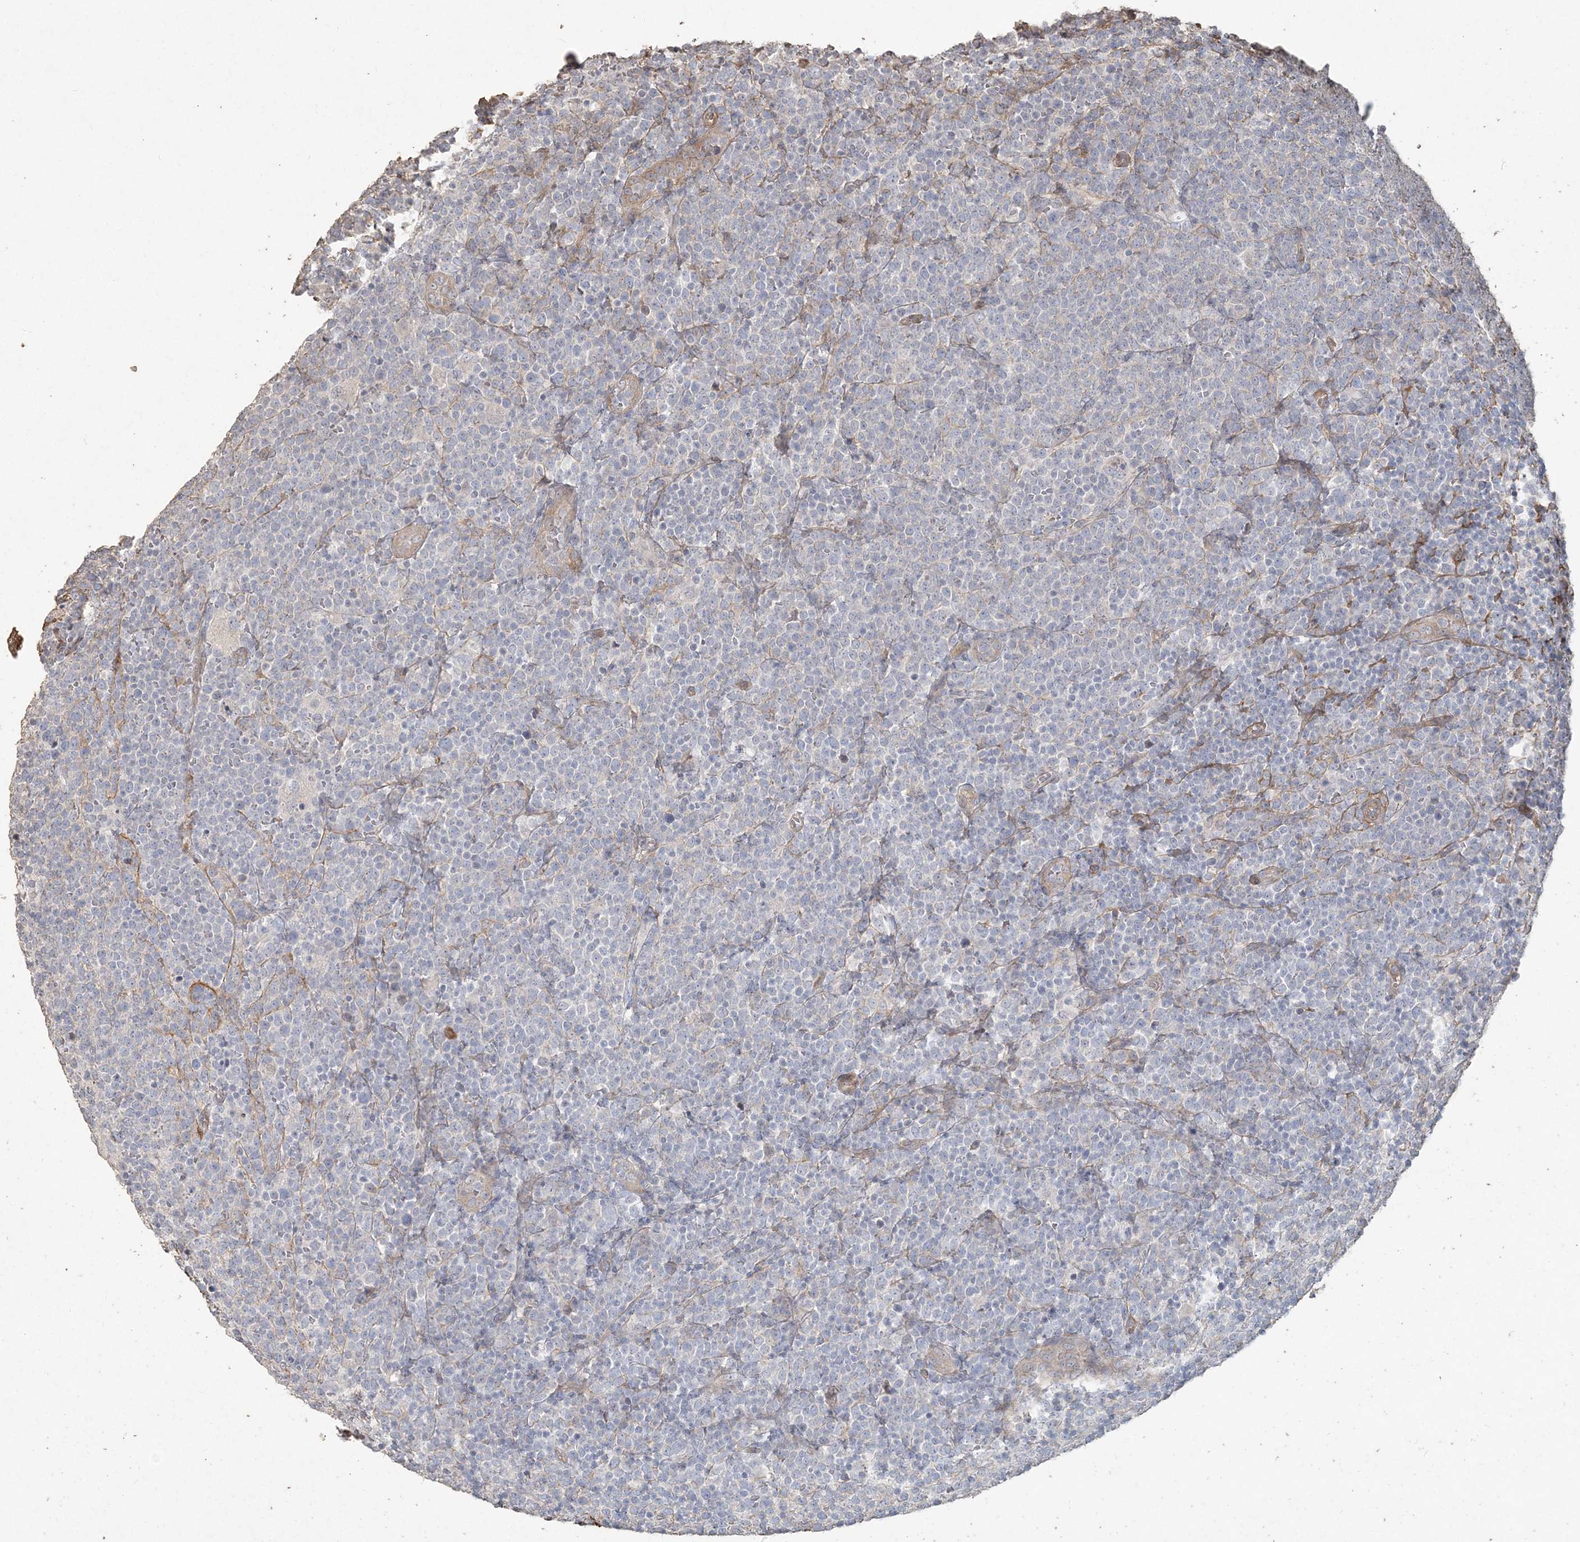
{"staining": {"intensity": "negative", "quantity": "none", "location": "none"}, "tissue": "lymphoma", "cell_type": "Tumor cells", "image_type": "cancer", "snomed": [{"axis": "morphology", "description": "Malignant lymphoma, non-Hodgkin's type, High grade"}, {"axis": "topography", "description": "Lymph node"}], "caption": "Lymphoma stained for a protein using IHC reveals no positivity tumor cells.", "gene": "RNF145", "patient": {"sex": "male", "age": 61}}